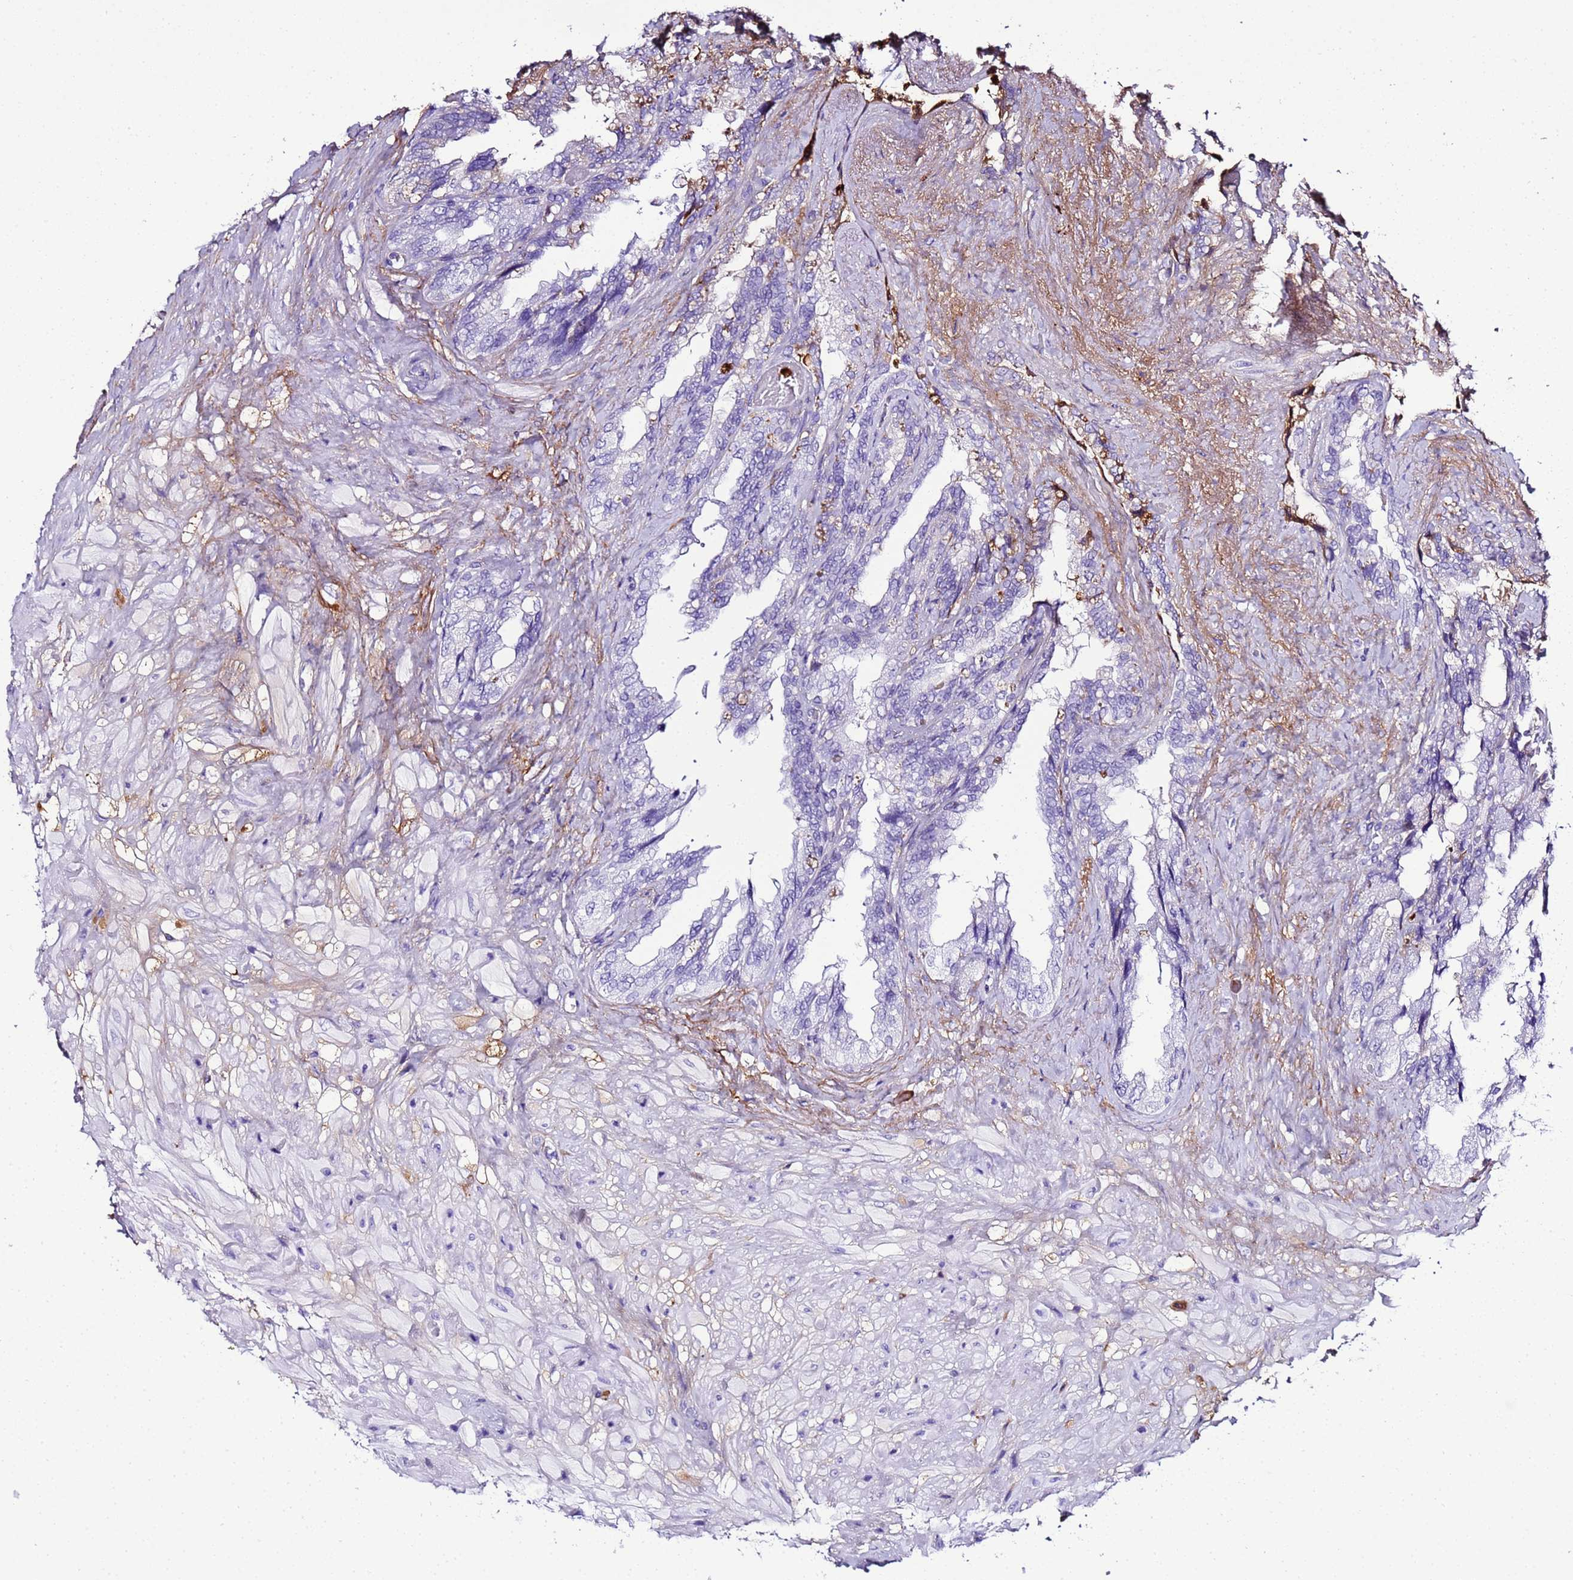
{"staining": {"intensity": "negative", "quantity": "none", "location": "none"}, "tissue": "seminal vesicle", "cell_type": "Glandular cells", "image_type": "normal", "snomed": [{"axis": "morphology", "description": "Normal tissue, NOS"}, {"axis": "topography", "description": "Seminal veicle"}, {"axis": "topography", "description": "Peripheral nerve tissue"}], "caption": "This is an immunohistochemistry (IHC) image of unremarkable seminal vesicle. There is no staining in glandular cells.", "gene": "CFHR1", "patient": {"sex": "male", "age": 60}}